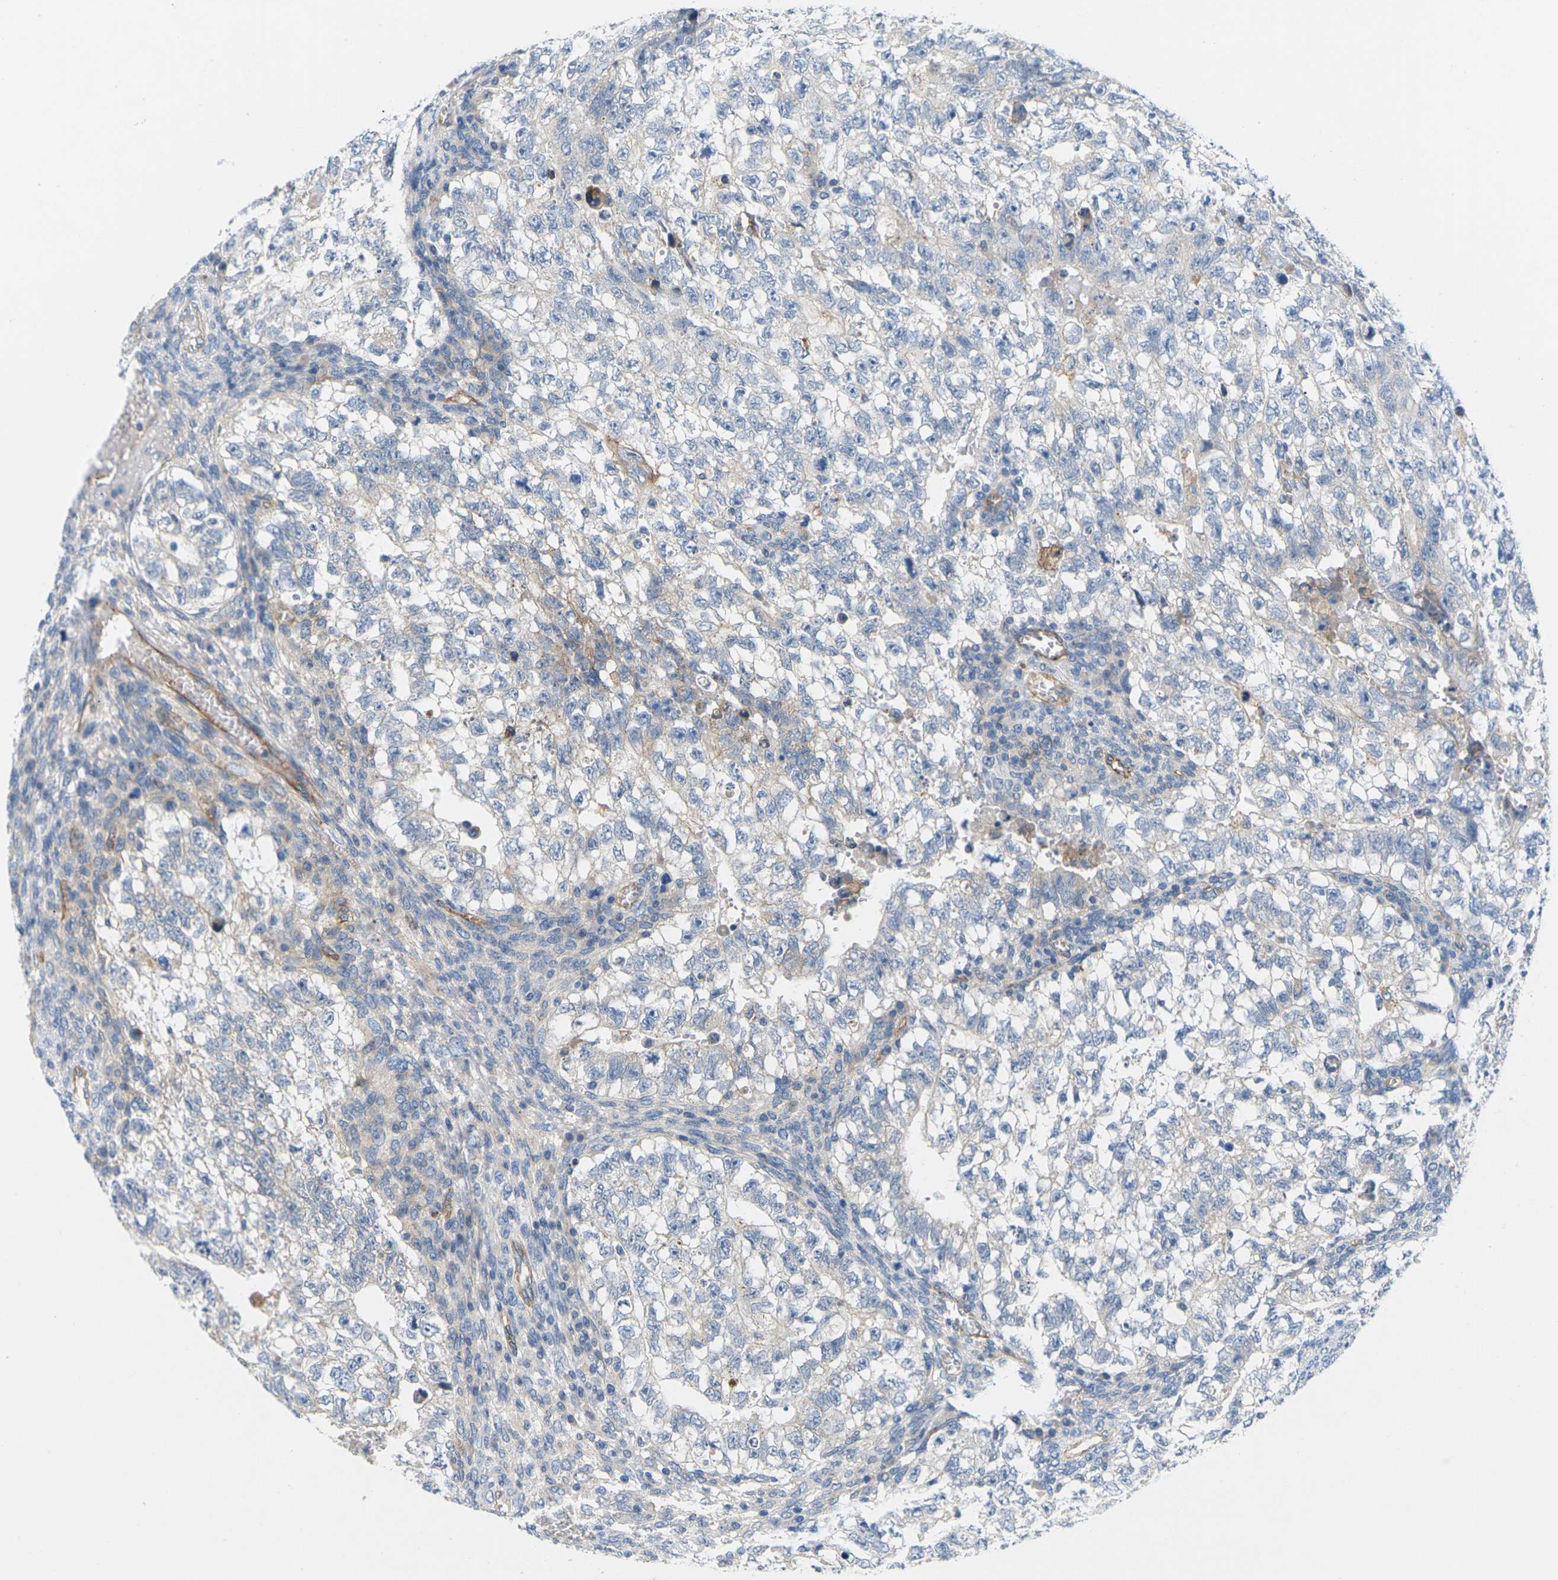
{"staining": {"intensity": "negative", "quantity": "none", "location": "none"}, "tissue": "testis cancer", "cell_type": "Tumor cells", "image_type": "cancer", "snomed": [{"axis": "morphology", "description": "Seminoma, NOS"}, {"axis": "morphology", "description": "Carcinoma, Embryonal, NOS"}, {"axis": "topography", "description": "Testis"}], "caption": "DAB immunohistochemical staining of human testis cancer (embryonal carcinoma) demonstrates no significant staining in tumor cells.", "gene": "ITGA5", "patient": {"sex": "male", "age": 38}}